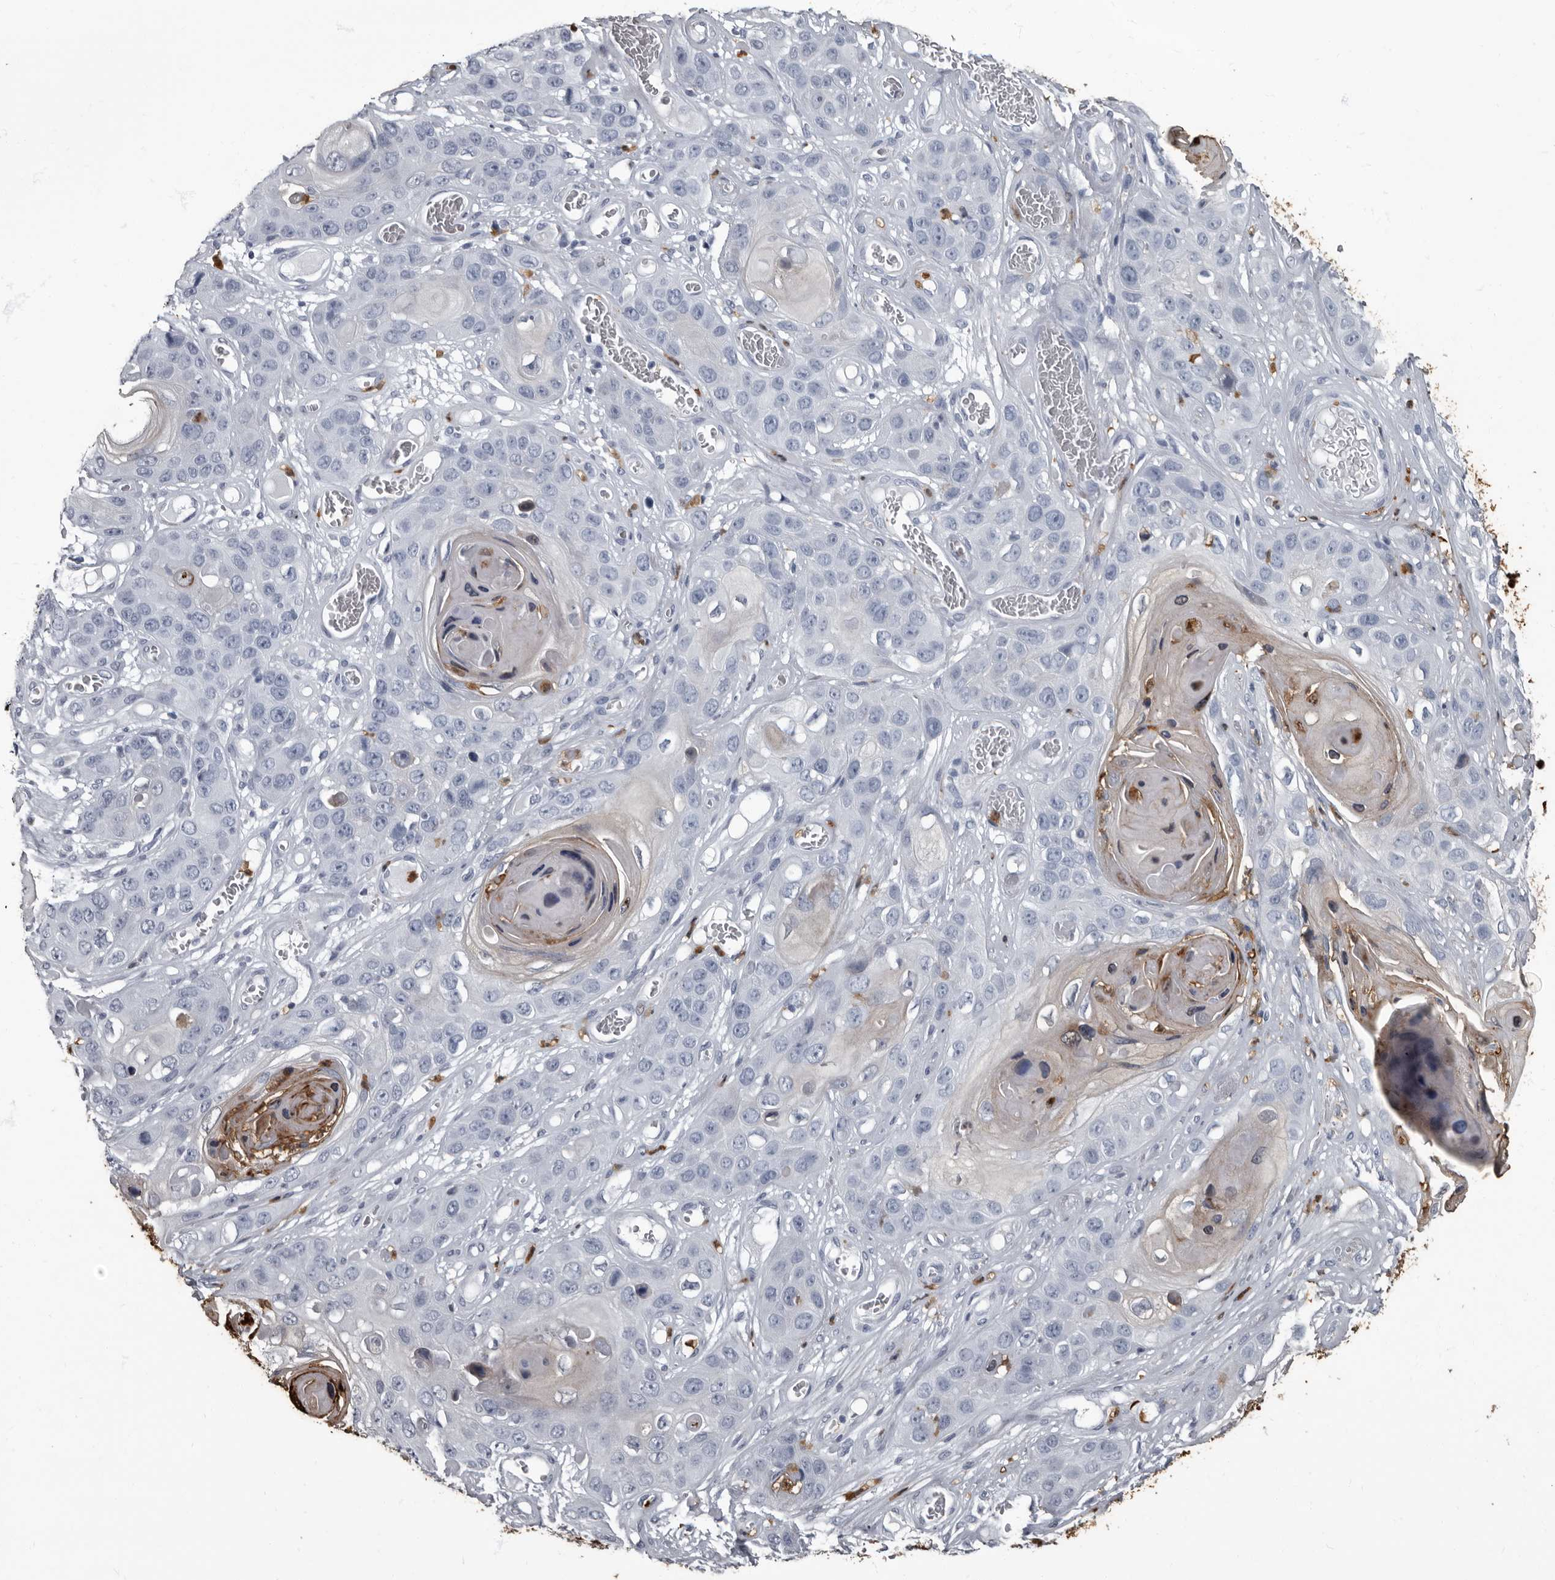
{"staining": {"intensity": "negative", "quantity": "none", "location": "none"}, "tissue": "skin cancer", "cell_type": "Tumor cells", "image_type": "cancer", "snomed": [{"axis": "morphology", "description": "Squamous cell carcinoma, NOS"}, {"axis": "topography", "description": "Skin"}], "caption": "Human skin cancer (squamous cell carcinoma) stained for a protein using IHC reveals no staining in tumor cells.", "gene": "TPD52L1", "patient": {"sex": "male", "age": 55}}